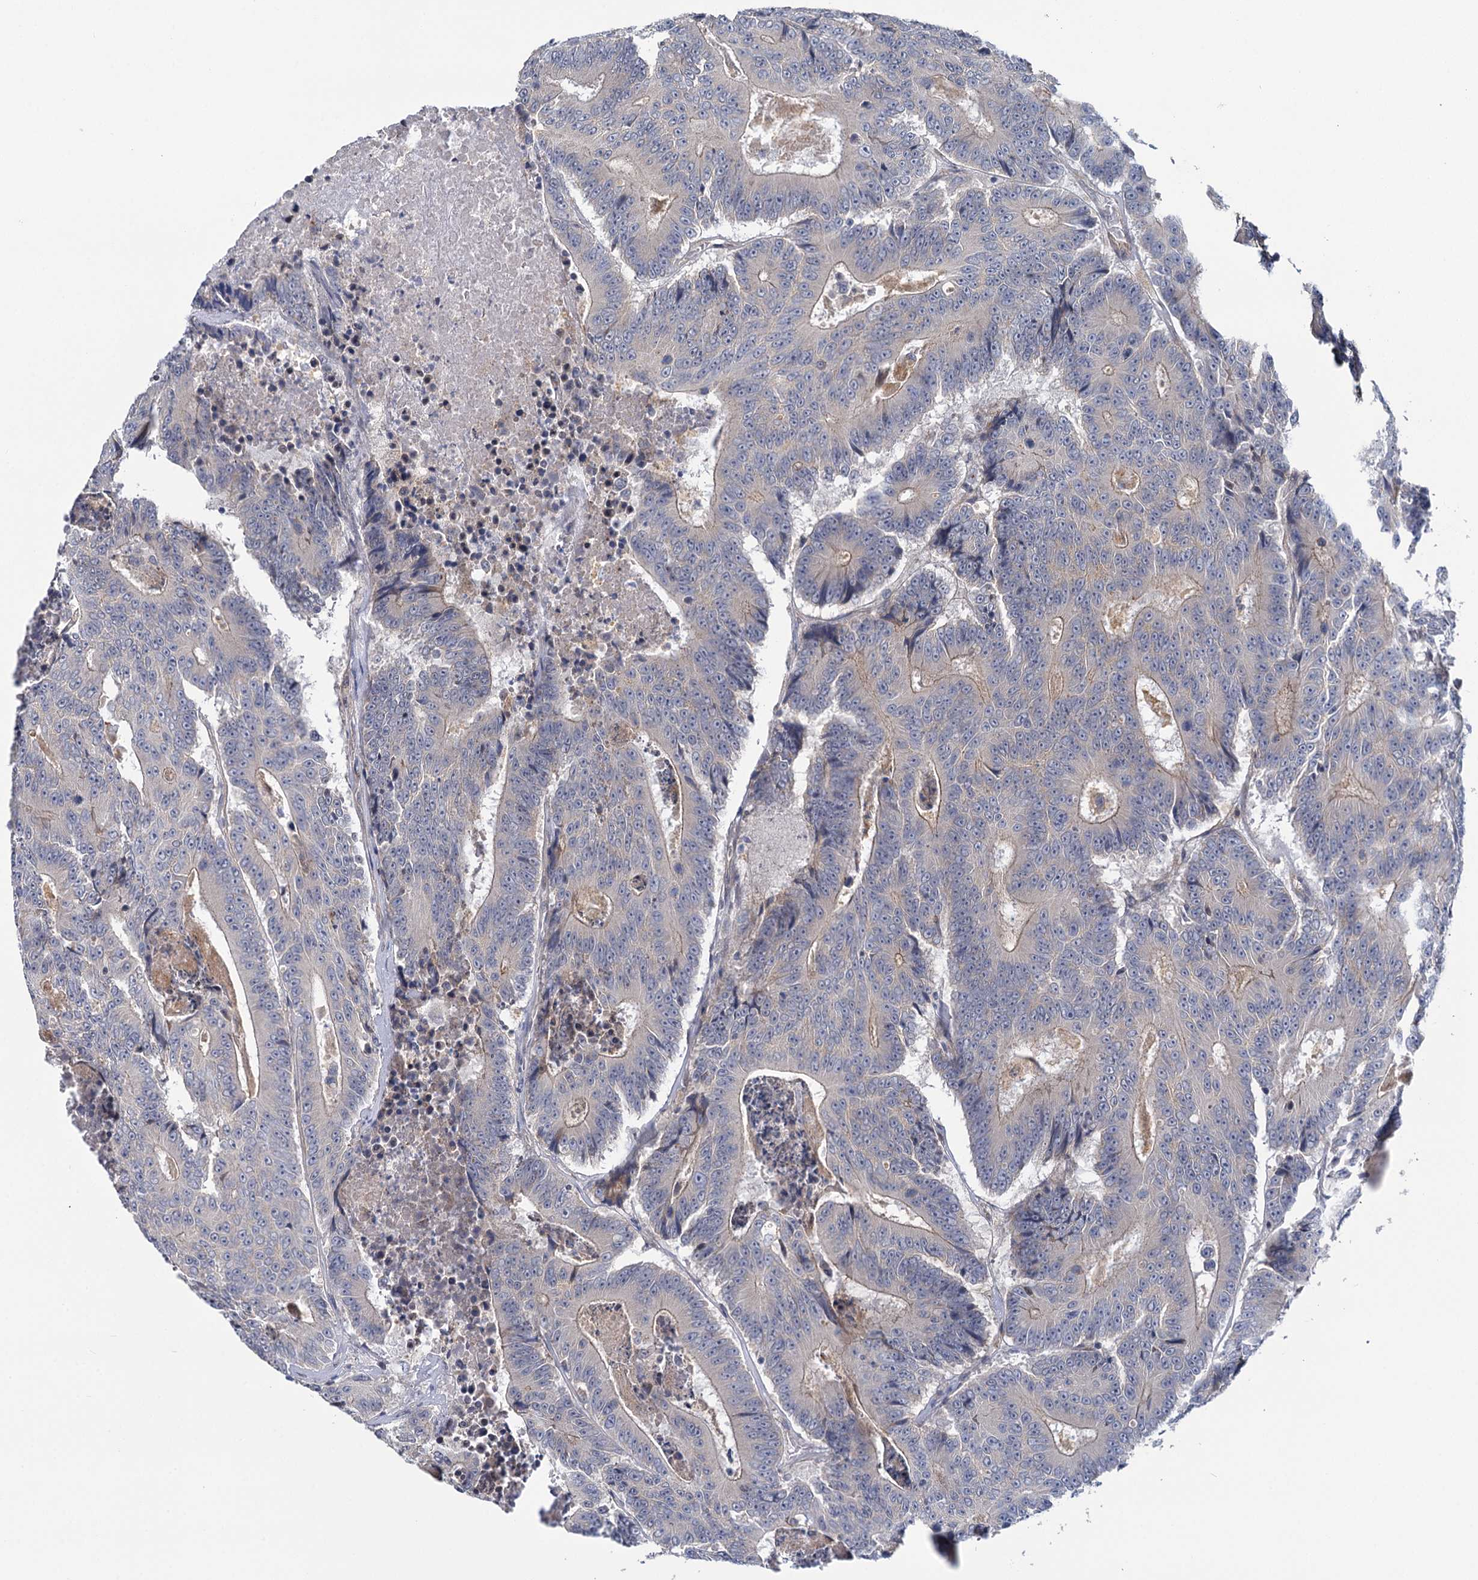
{"staining": {"intensity": "weak", "quantity": "25%-75%", "location": "cytoplasmic/membranous"}, "tissue": "colorectal cancer", "cell_type": "Tumor cells", "image_type": "cancer", "snomed": [{"axis": "morphology", "description": "Adenocarcinoma, NOS"}, {"axis": "topography", "description": "Colon"}], "caption": "High-magnification brightfield microscopy of colorectal cancer (adenocarcinoma) stained with DAB (brown) and counterstained with hematoxylin (blue). tumor cells exhibit weak cytoplasmic/membranous positivity is identified in approximately25%-75% of cells.", "gene": "MBLAC2", "patient": {"sex": "male", "age": 83}}